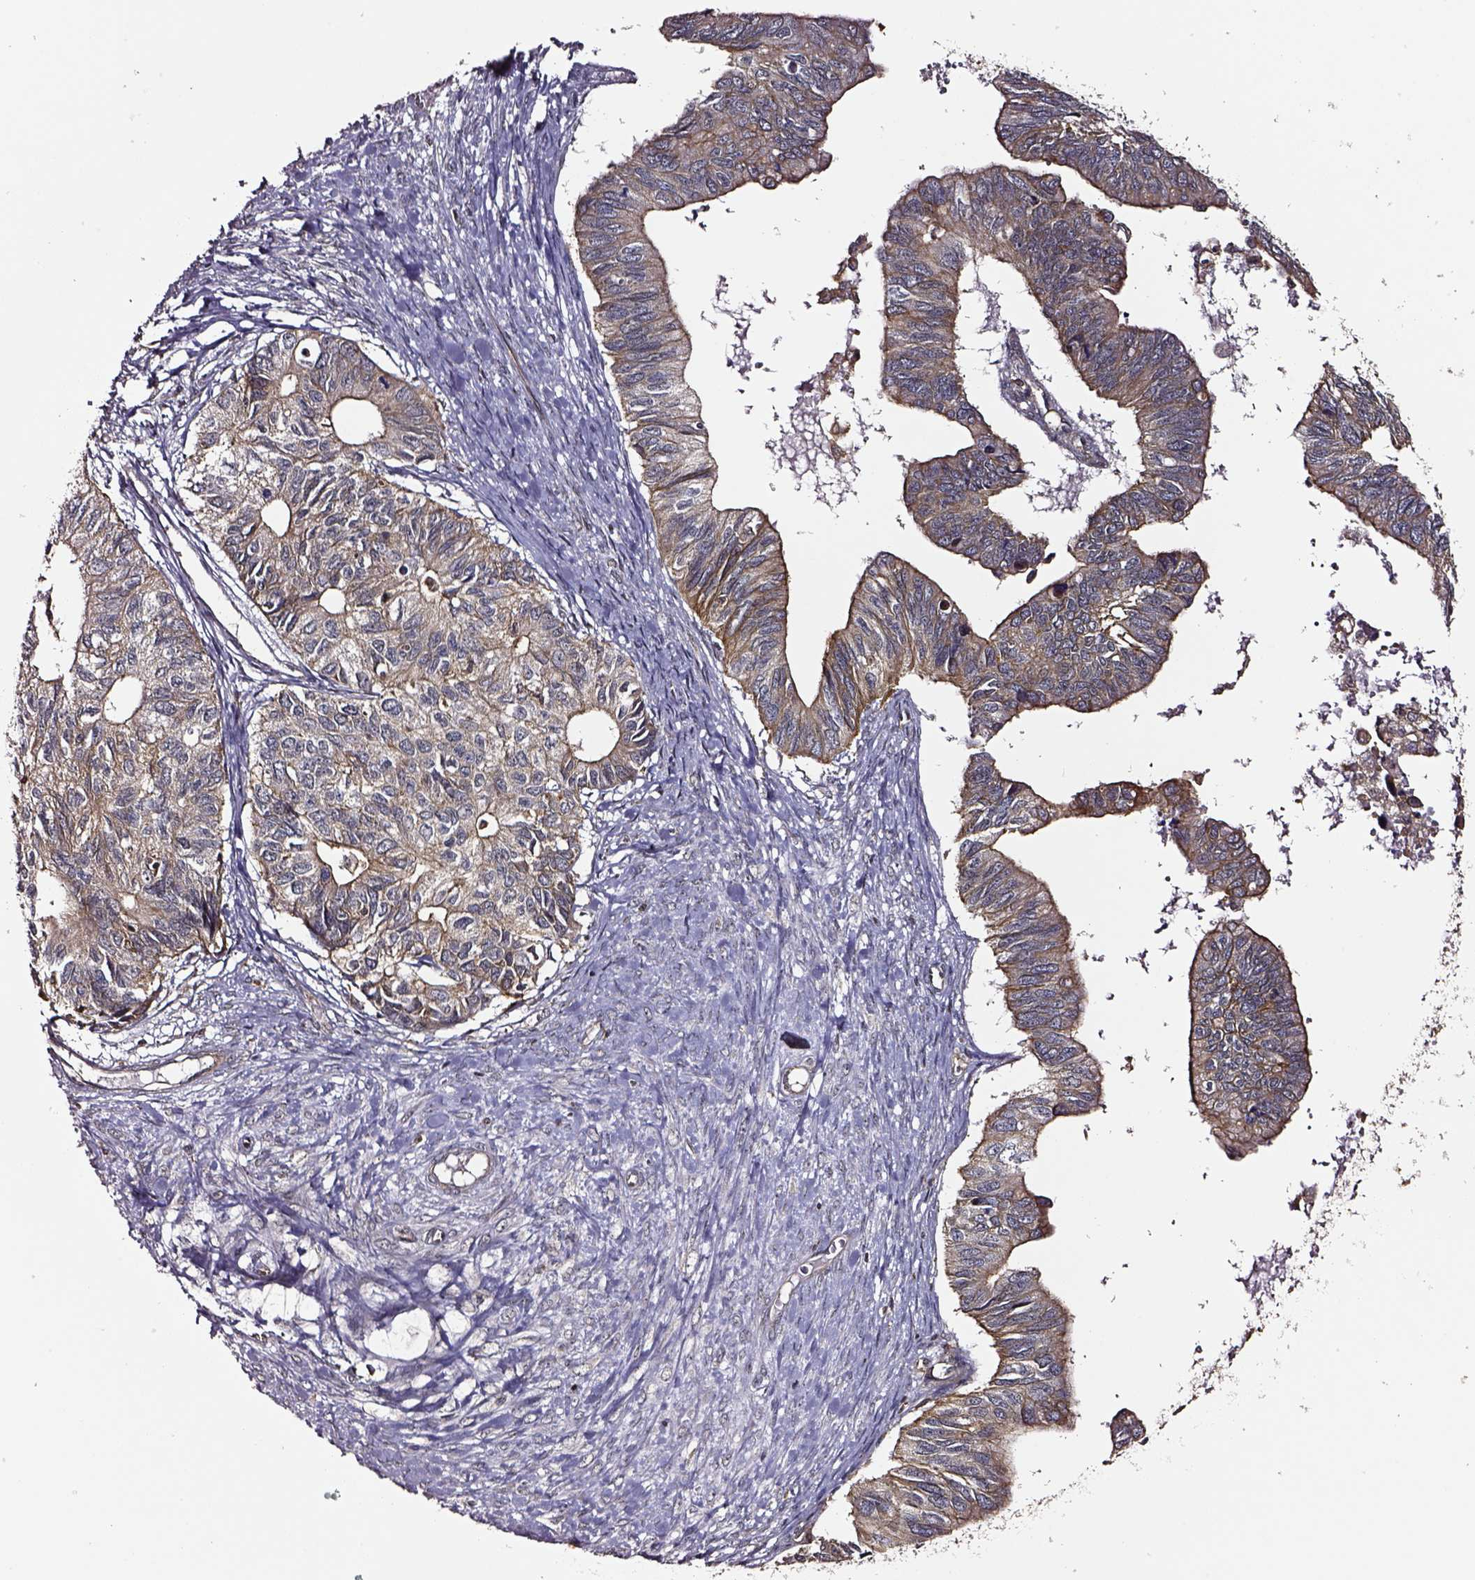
{"staining": {"intensity": "moderate", "quantity": ">75%", "location": "cytoplasmic/membranous"}, "tissue": "ovarian cancer", "cell_type": "Tumor cells", "image_type": "cancer", "snomed": [{"axis": "morphology", "description": "Cystadenocarcinoma, mucinous, NOS"}, {"axis": "topography", "description": "Ovary"}], "caption": "An image of human ovarian cancer stained for a protein demonstrates moderate cytoplasmic/membranous brown staining in tumor cells.", "gene": "RASSF5", "patient": {"sex": "female", "age": 76}}